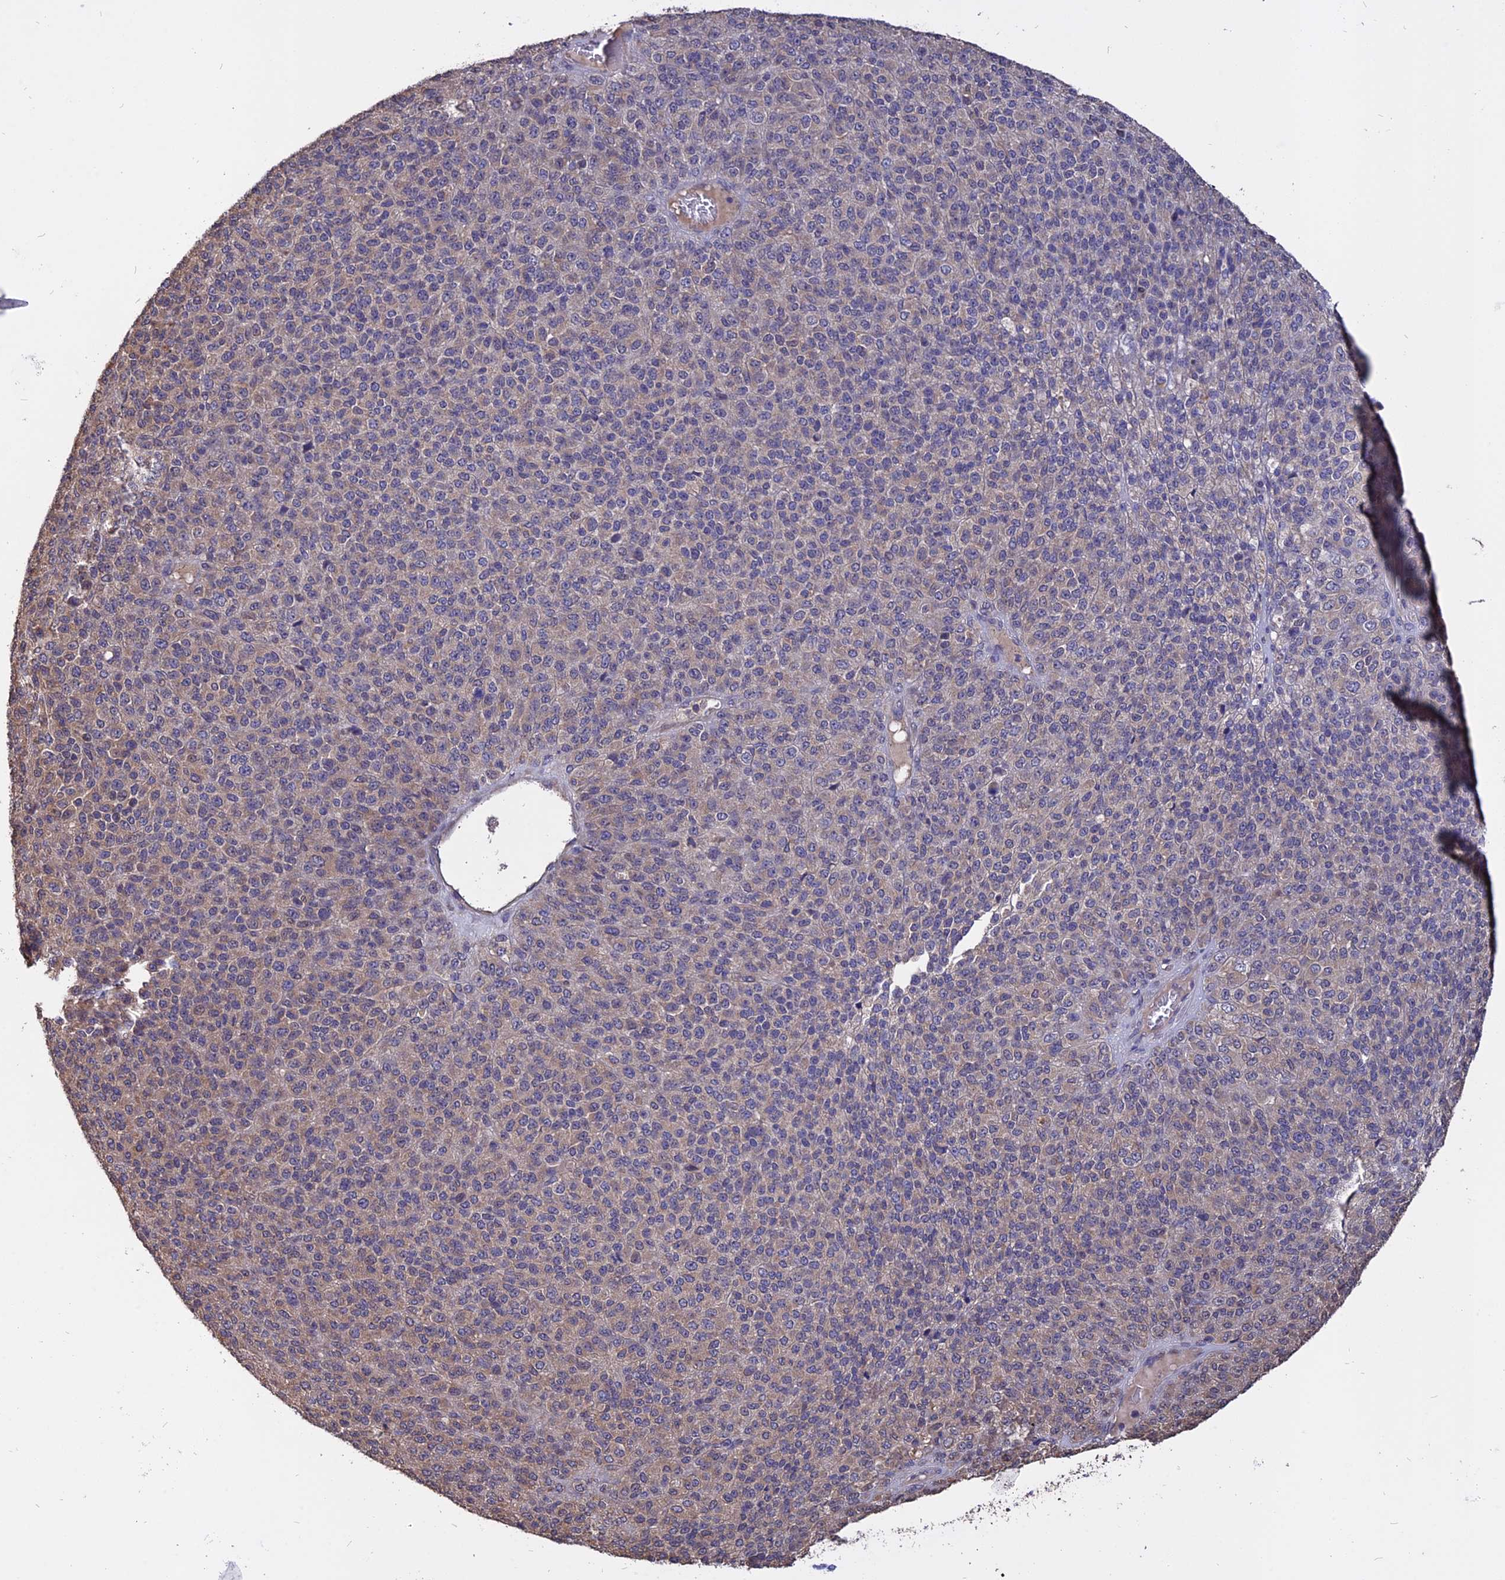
{"staining": {"intensity": "negative", "quantity": "none", "location": "none"}, "tissue": "melanoma", "cell_type": "Tumor cells", "image_type": "cancer", "snomed": [{"axis": "morphology", "description": "Malignant melanoma, Metastatic site"}, {"axis": "topography", "description": "Brain"}], "caption": "A micrograph of human melanoma is negative for staining in tumor cells.", "gene": "CARMIL2", "patient": {"sex": "female", "age": 56}}